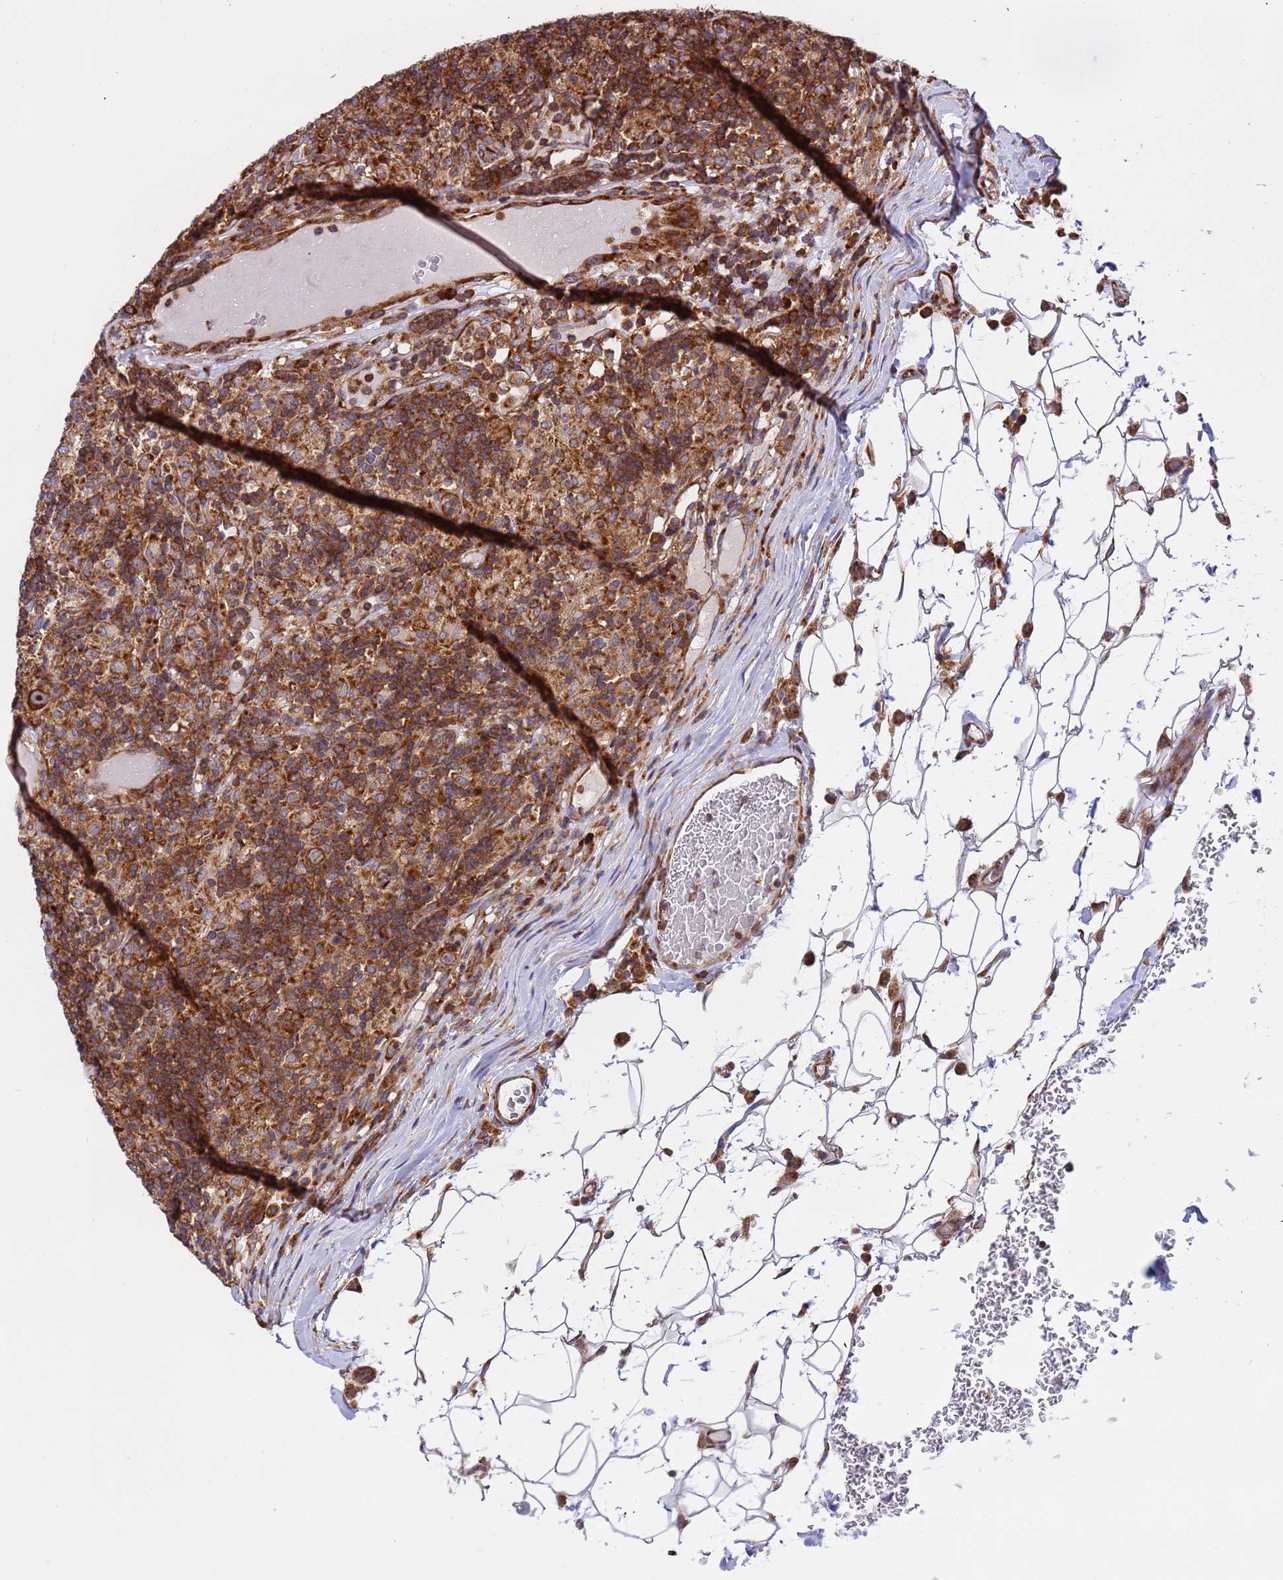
{"staining": {"intensity": "strong", "quantity": ">75%", "location": "cytoplasmic/membranous"}, "tissue": "lymphoma", "cell_type": "Tumor cells", "image_type": "cancer", "snomed": [{"axis": "morphology", "description": "Hodgkin's disease, NOS"}, {"axis": "topography", "description": "Lymph node"}], "caption": "Lymphoma stained with DAB (3,3'-diaminobenzidine) immunohistochemistry shows high levels of strong cytoplasmic/membranous staining in approximately >75% of tumor cells.", "gene": "RPL36", "patient": {"sex": "male", "age": 70}}